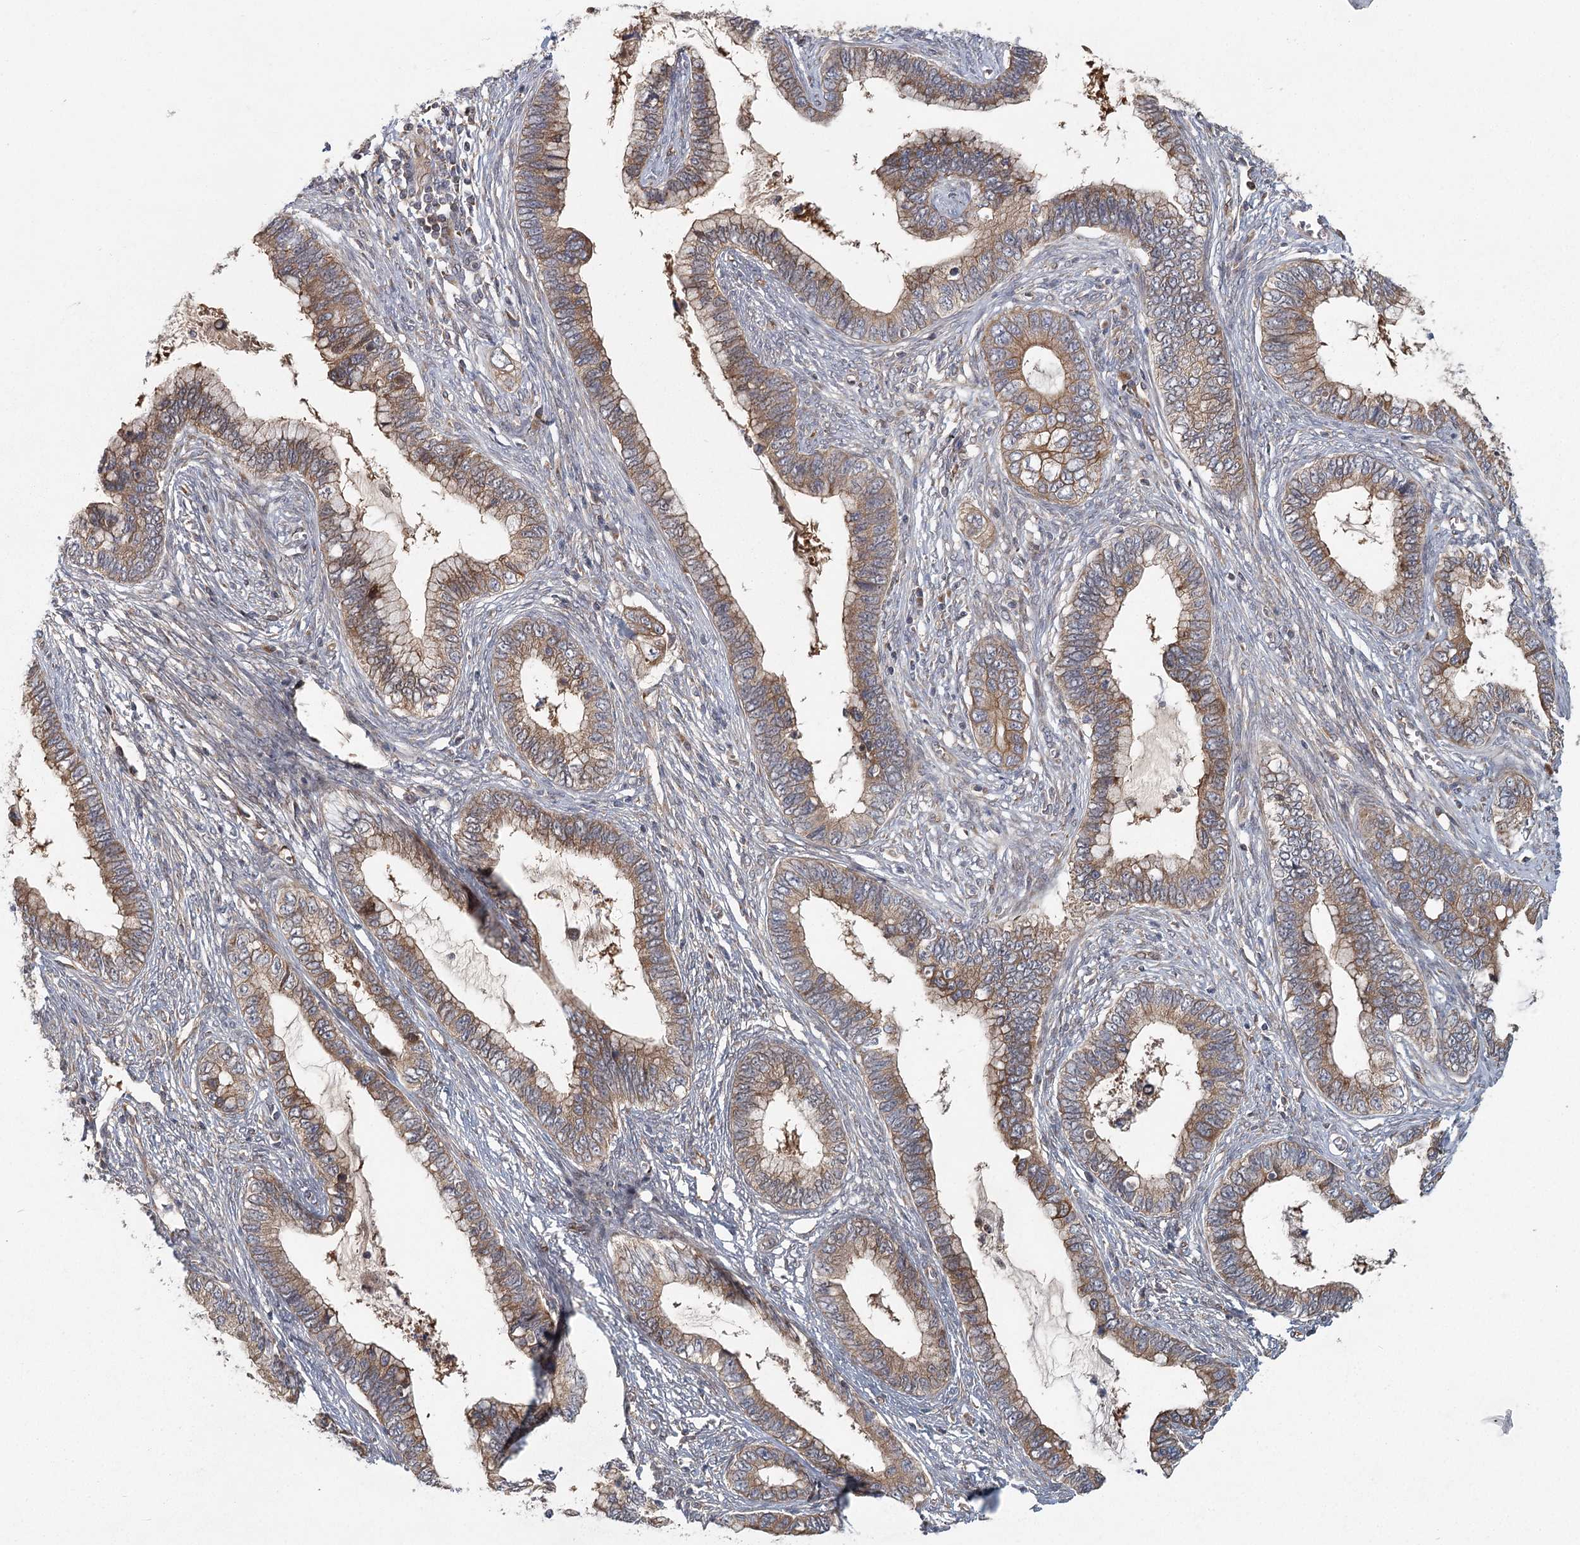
{"staining": {"intensity": "moderate", "quantity": ">75%", "location": "cytoplasmic/membranous"}, "tissue": "cervical cancer", "cell_type": "Tumor cells", "image_type": "cancer", "snomed": [{"axis": "morphology", "description": "Adenocarcinoma, NOS"}, {"axis": "topography", "description": "Cervix"}], "caption": "Tumor cells show medium levels of moderate cytoplasmic/membranous positivity in approximately >75% of cells in adenocarcinoma (cervical).", "gene": "LRRC14B", "patient": {"sex": "female", "age": 44}}